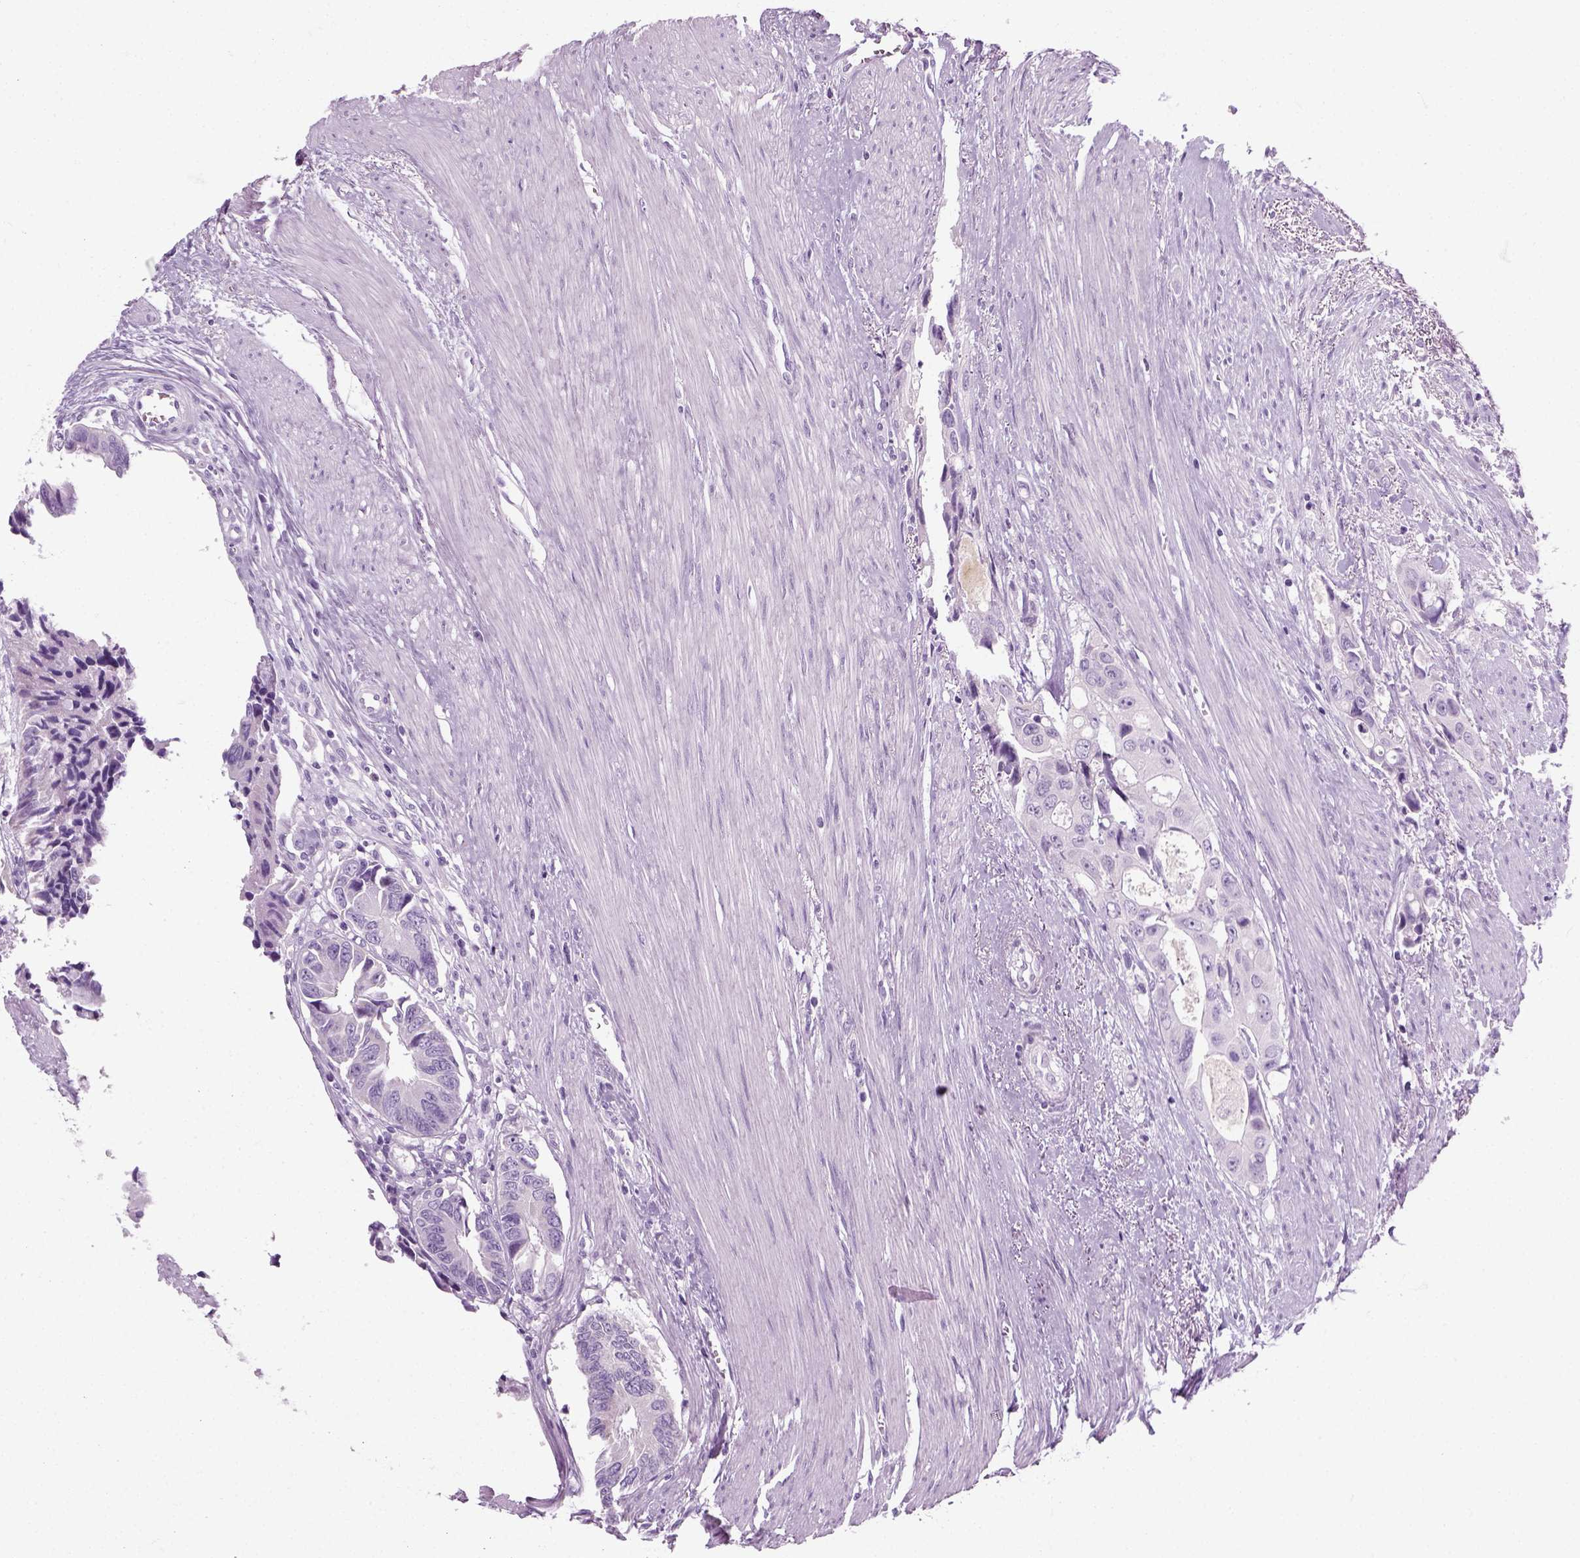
{"staining": {"intensity": "negative", "quantity": "none", "location": "none"}, "tissue": "colorectal cancer", "cell_type": "Tumor cells", "image_type": "cancer", "snomed": [{"axis": "morphology", "description": "Adenocarcinoma, NOS"}, {"axis": "topography", "description": "Rectum"}], "caption": "Colorectal cancer was stained to show a protein in brown. There is no significant staining in tumor cells. Brightfield microscopy of immunohistochemistry stained with DAB (3,3'-diaminobenzidine) (brown) and hematoxylin (blue), captured at high magnification.", "gene": "SLC12A5", "patient": {"sex": "male", "age": 76}}